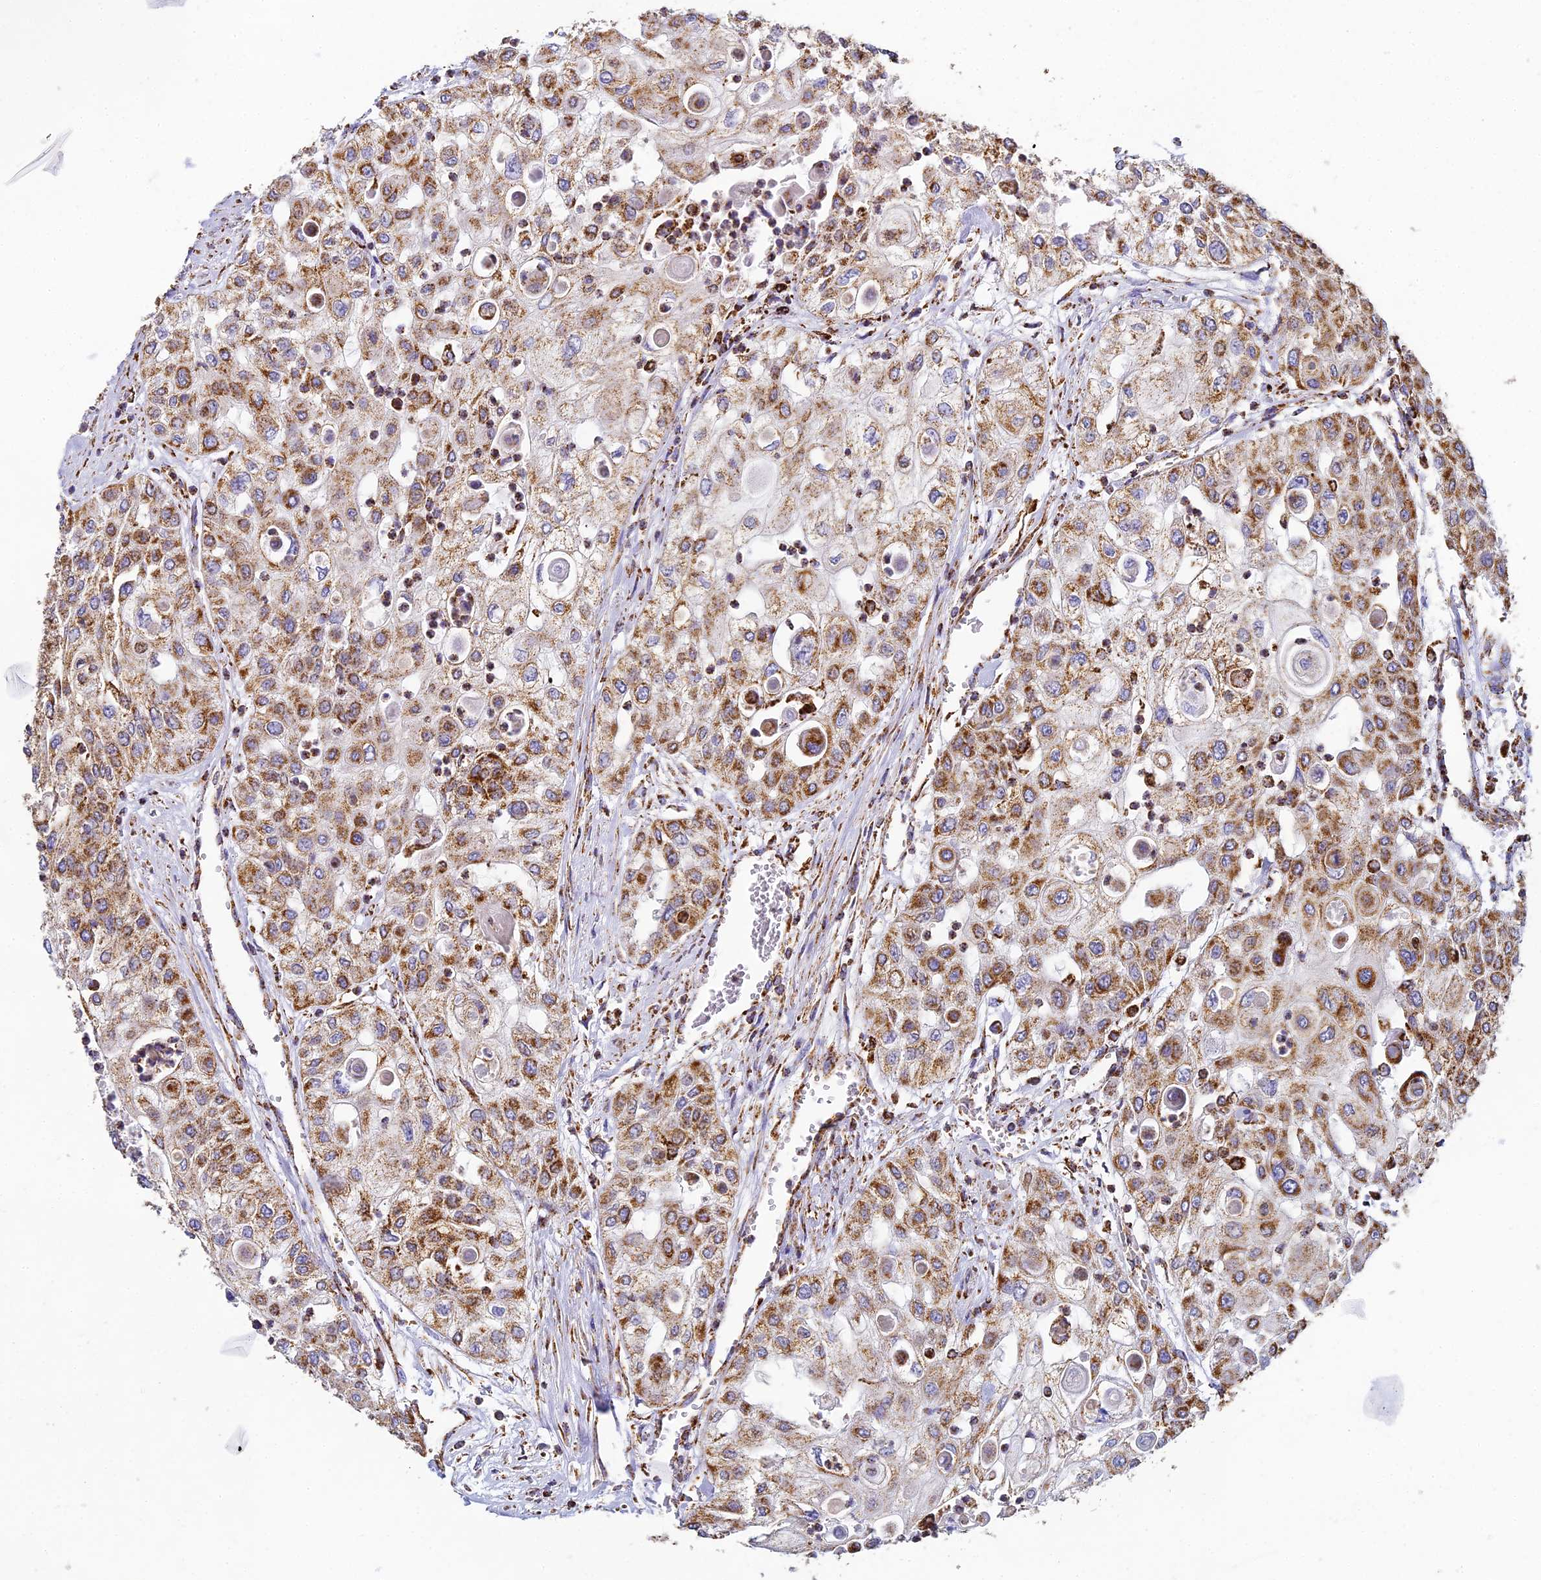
{"staining": {"intensity": "moderate", "quantity": ">75%", "location": "cytoplasmic/membranous"}, "tissue": "urothelial cancer", "cell_type": "Tumor cells", "image_type": "cancer", "snomed": [{"axis": "morphology", "description": "Urothelial carcinoma, High grade"}, {"axis": "topography", "description": "Urinary bladder"}], "caption": "Brown immunohistochemical staining in urothelial cancer displays moderate cytoplasmic/membranous staining in approximately >75% of tumor cells. (DAB IHC, brown staining for protein, blue staining for nuclei).", "gene": "STK17A", "patient": {"sex": "female", "age": 79}}